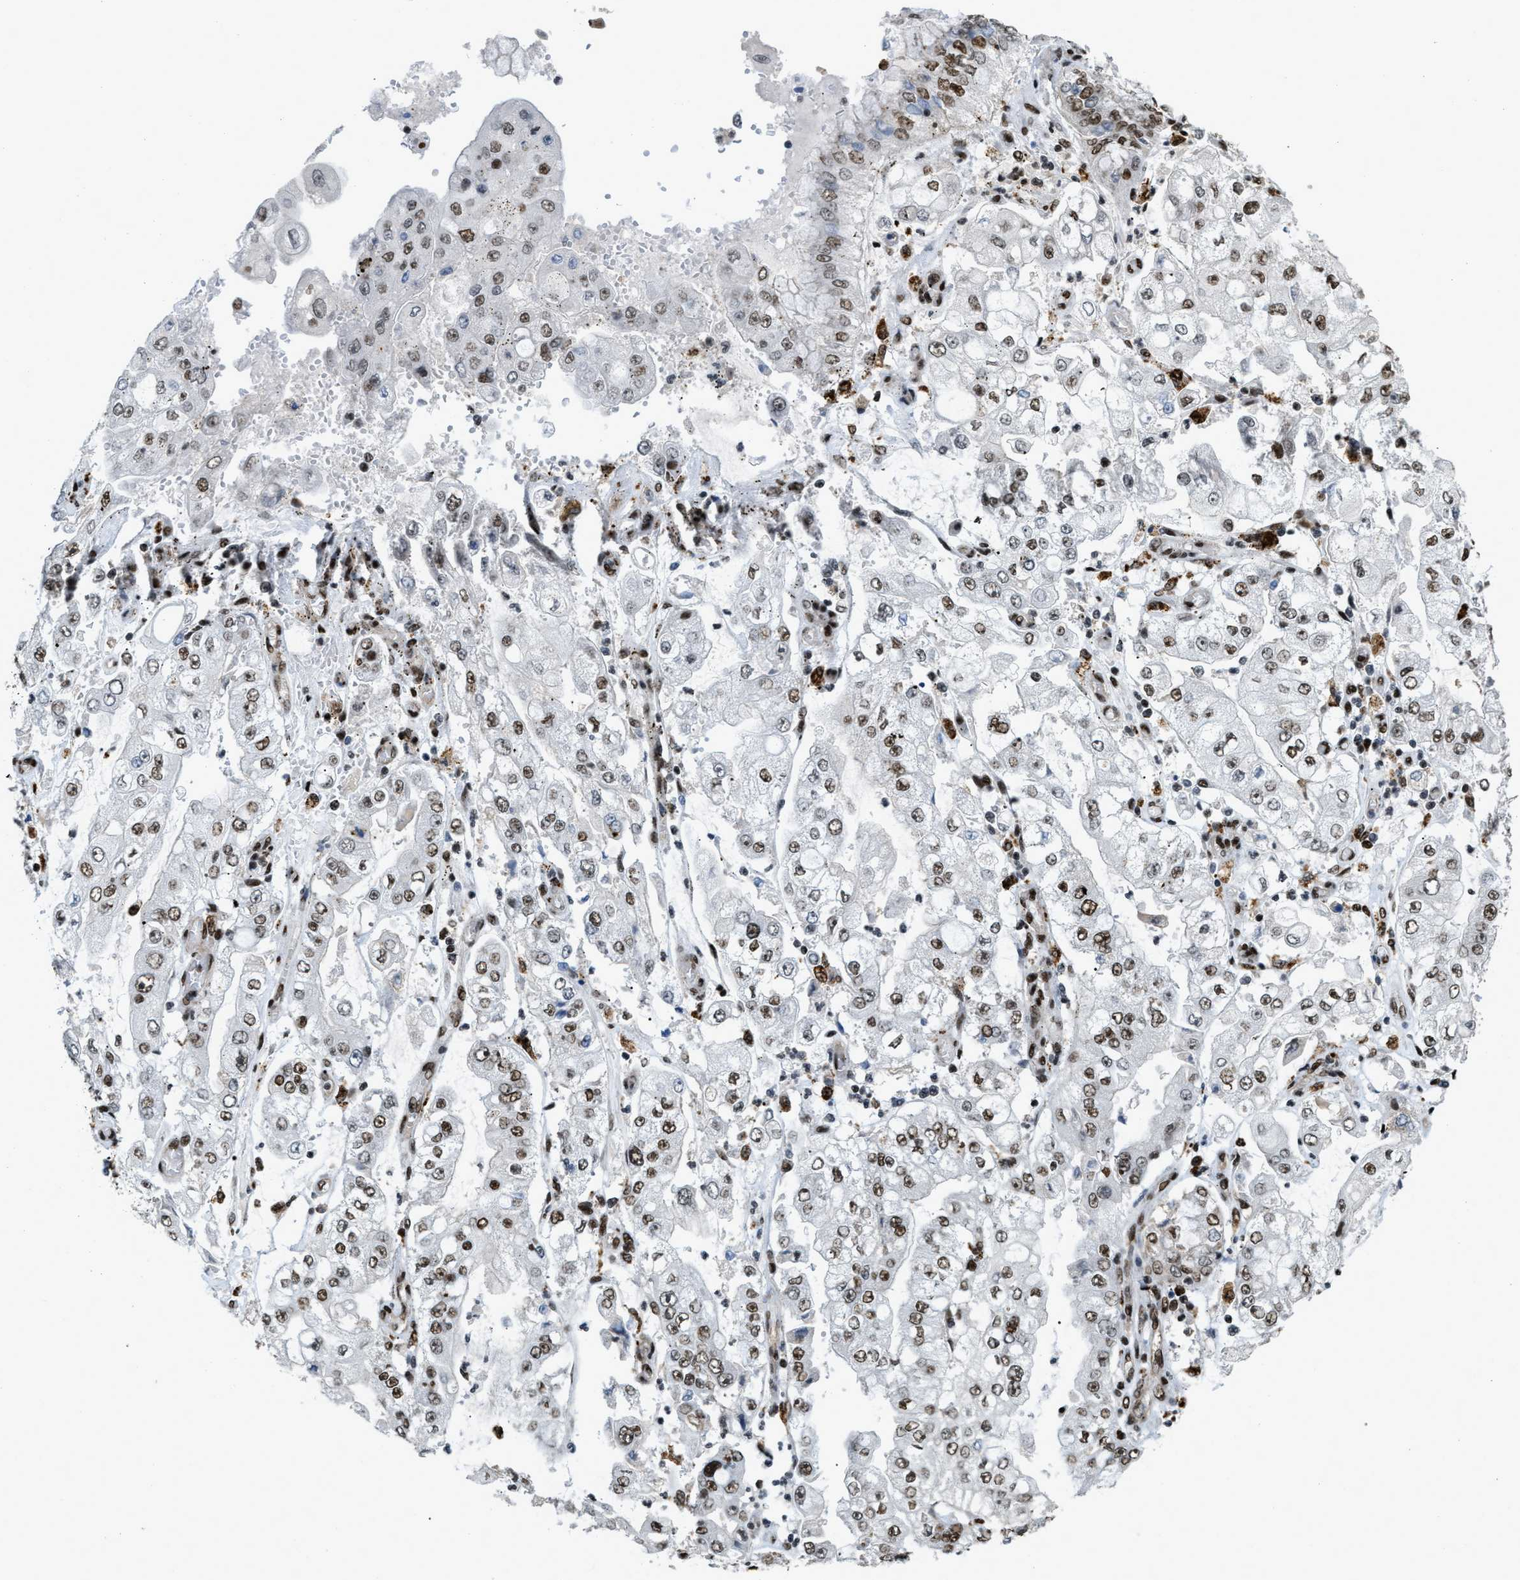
{"staining": {"intensity": "moderate", "quantity": ">75%", "location": "nuclear"}, "tissue": "stomach cancer", "cell_type": "Tumor cells", "image_type": "cancer", "snomed": [{"axis": "morphology", "description": "Adenocarcinoma, NOS"}, {"axis": "topography", "description": "Stomach"}], "caption": "Human stomach adenocarcinoma stained with a protein marker exhibits moderate staining in tumor cells.", "gene": "NUMA1", "patient": {"sex": "male", "age": 76}}